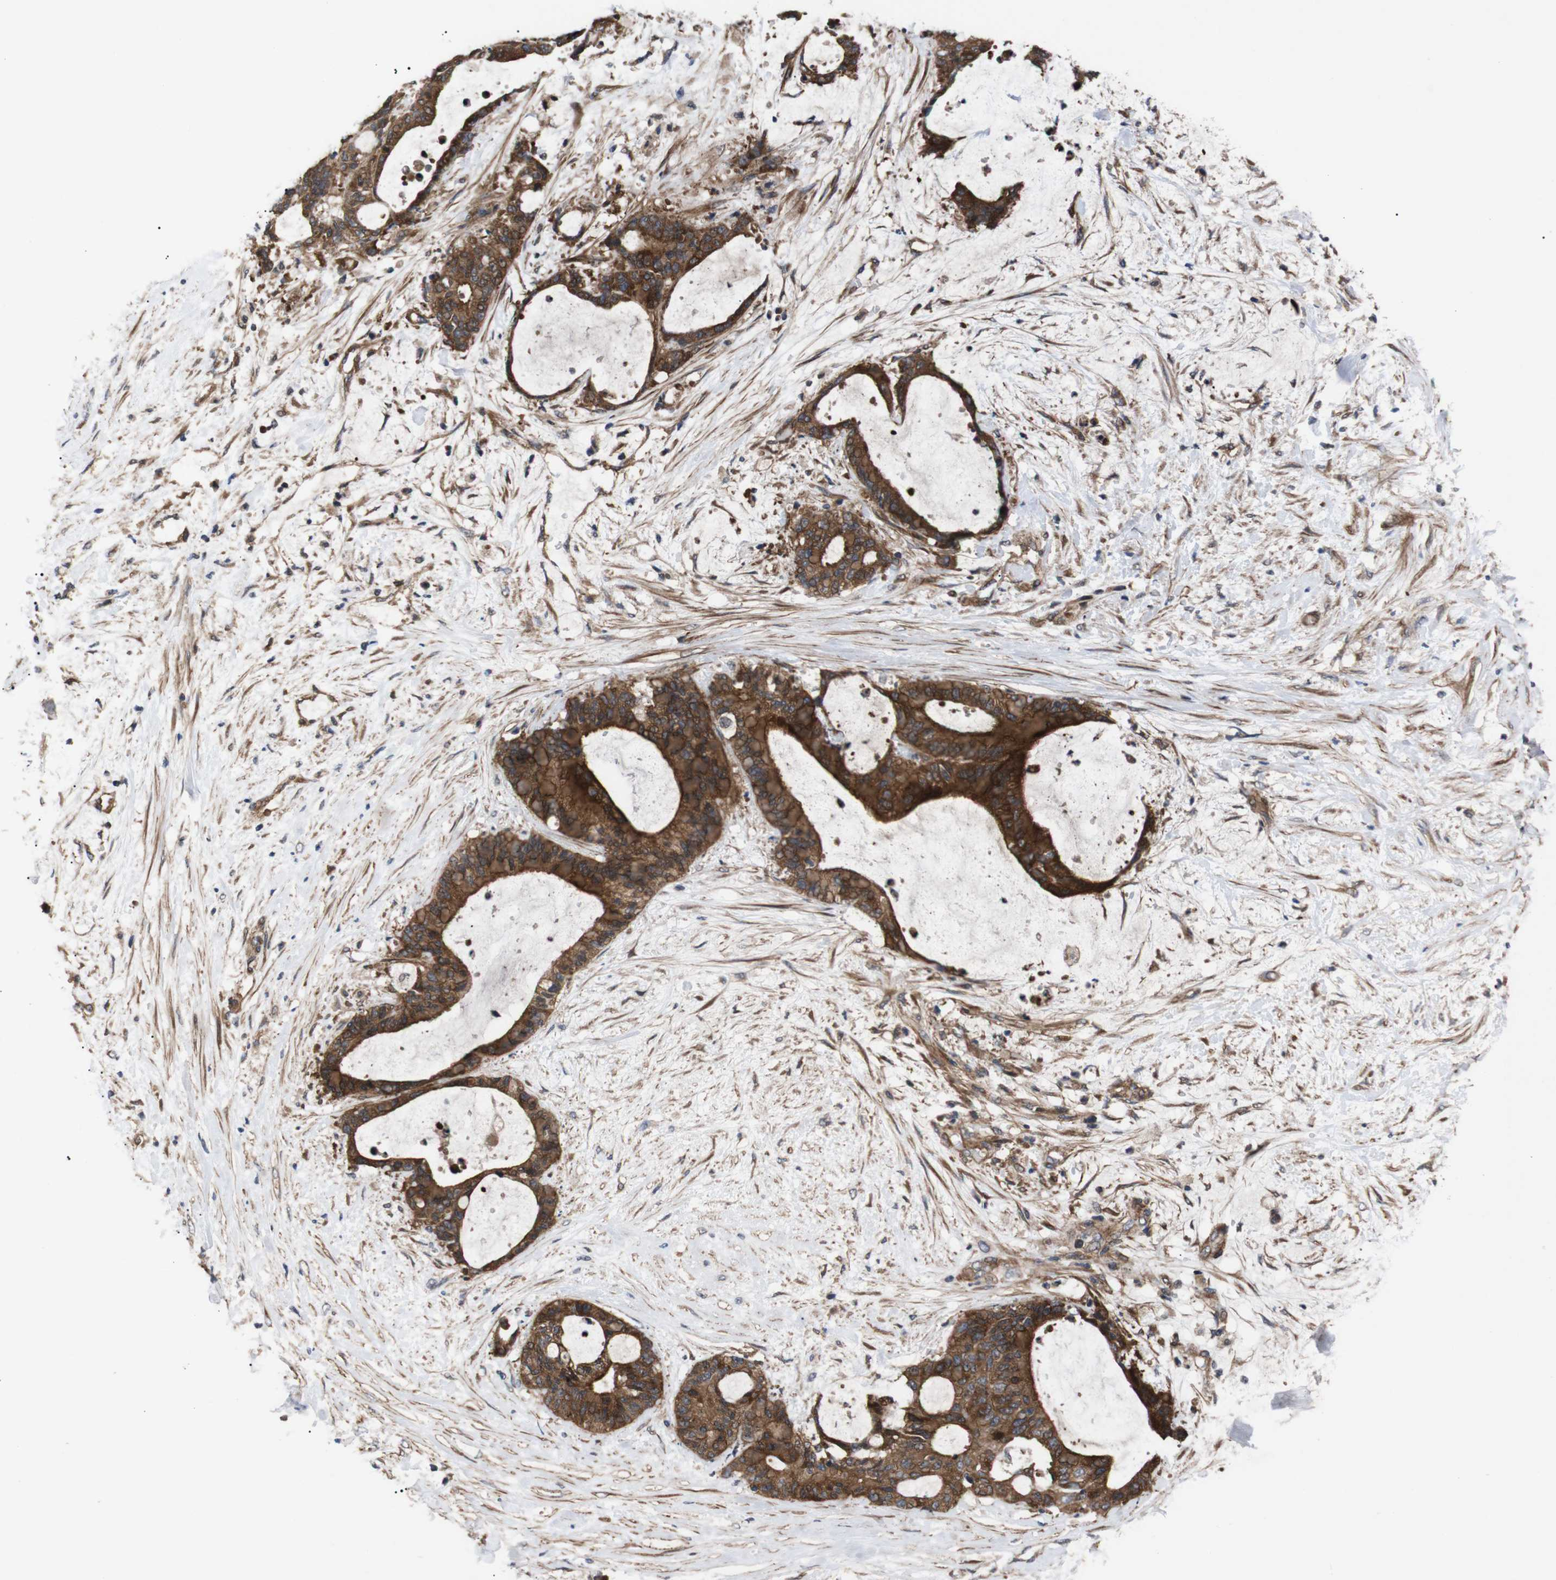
{"staining": {"intensity": "strong", "quantity": ">75%", "location": "cytoplasmic/membranous"}, "tissue": "liver cancer", "cell_type": "Tumor cells", "image_type": "cancer", "snomed": [{"axis": "morphology", "description": "Cholangiocarcinoma"}, {"axis": "topography", "description": "Liver"}], "caption": "Protein staining shows strong cytoplasmic/membranous expression in about >75% of tumor cells in liver cholangiocarcinoma.", "gene": "PAWR", "patient": {"sex": "female", "age": 73}}